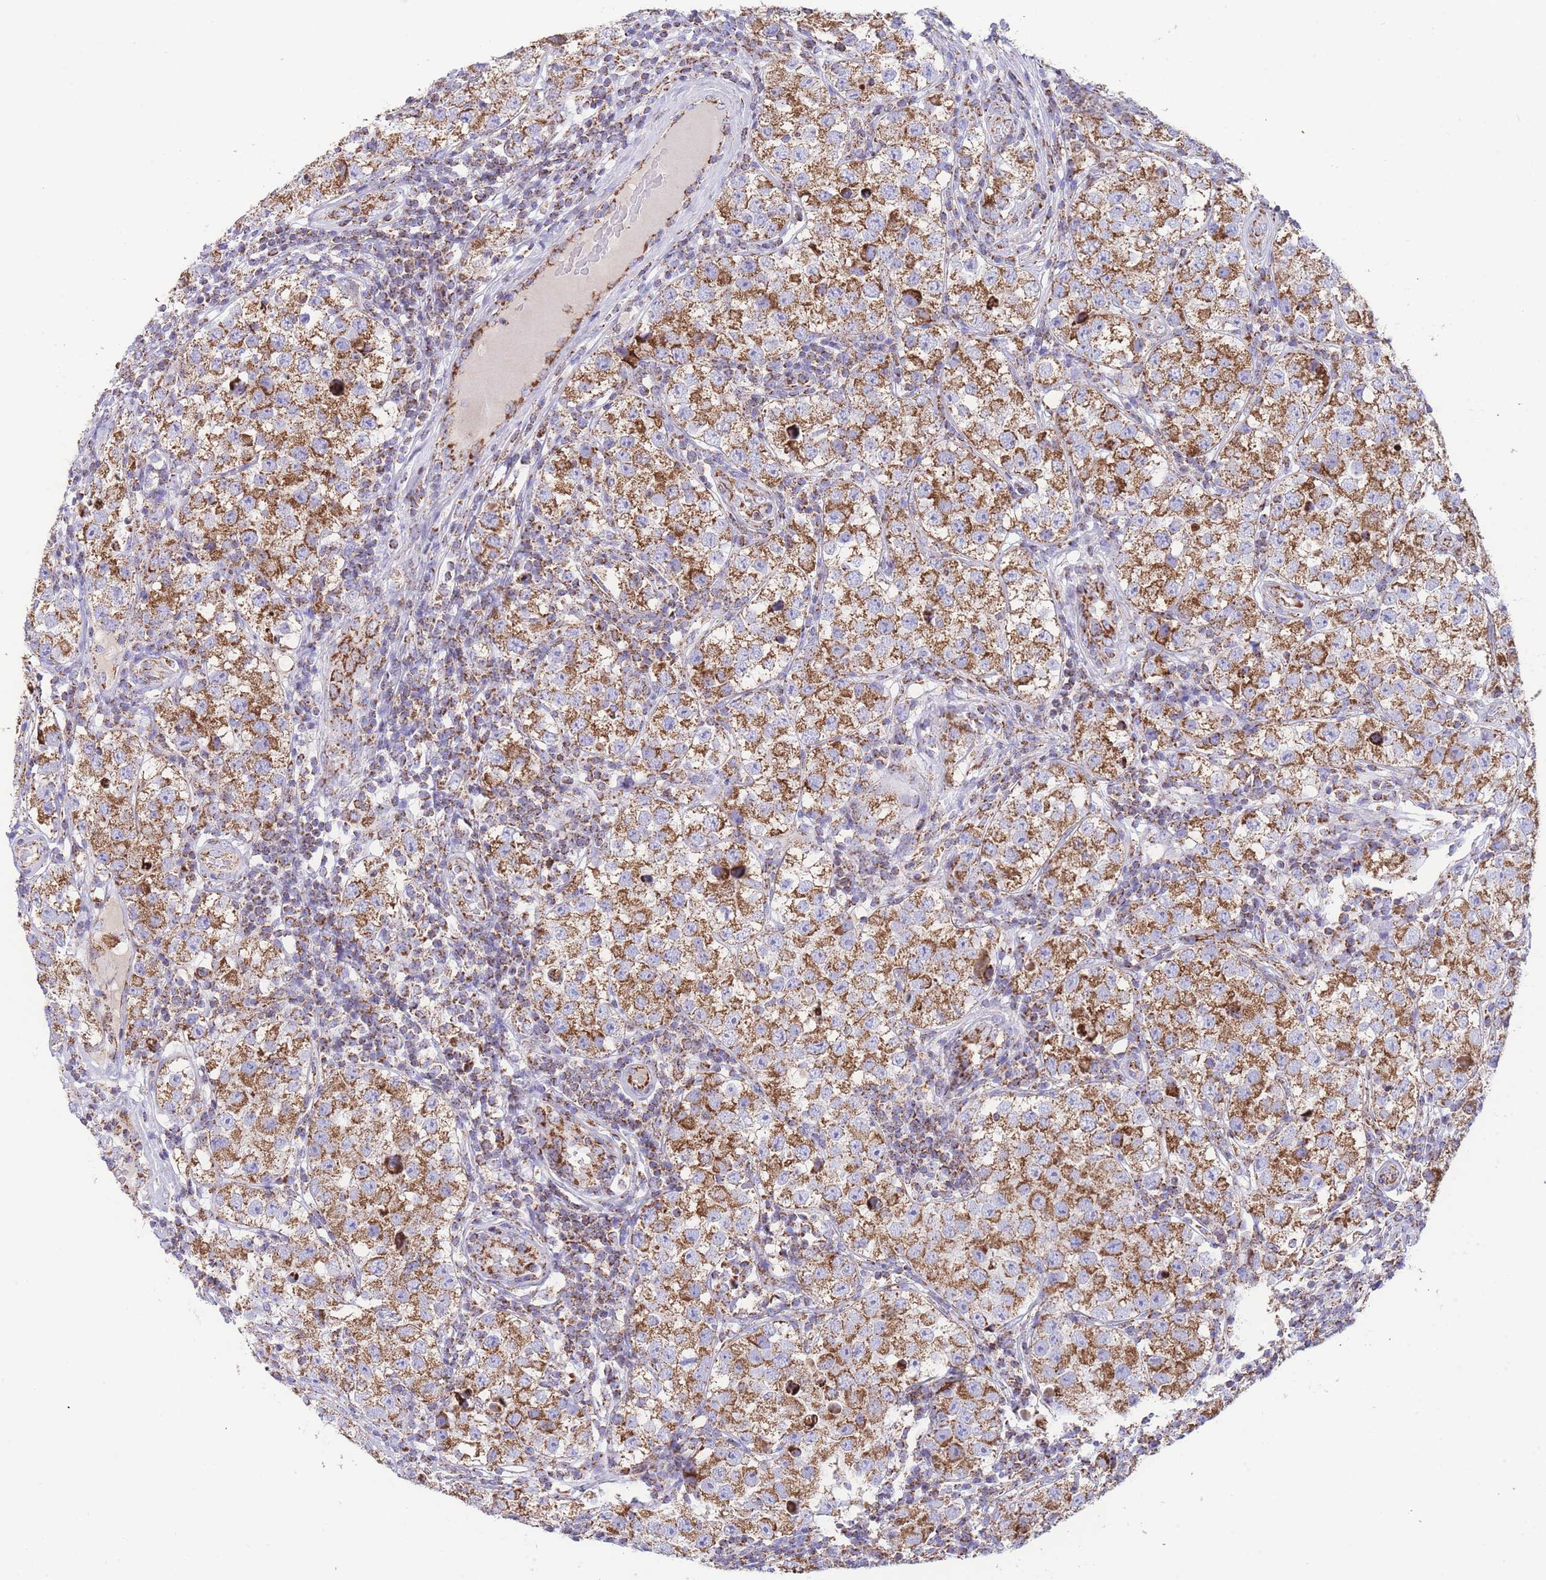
{"staining": {"intensity": "moderate", "quantity": ">75%", "location": "cytoplasmic/membranous"}, "tissue": "testis cancer", "cell_type": "Tumor cells", "image_type": "cancer", "snomed": [{"axis": "morphology", "description": "Seminoma, NOS"}, {"axis": "topography", "description": "Testis"}], "caption": "This micrograph demonstrates immunohistochemistry staining of human seminoma (testis), with medium moderate cytoplasmic/membranous positivity in about >75% of tumor cells.", "gene": "GSTM1", "patient": {"sex": "male", "age": 34}}